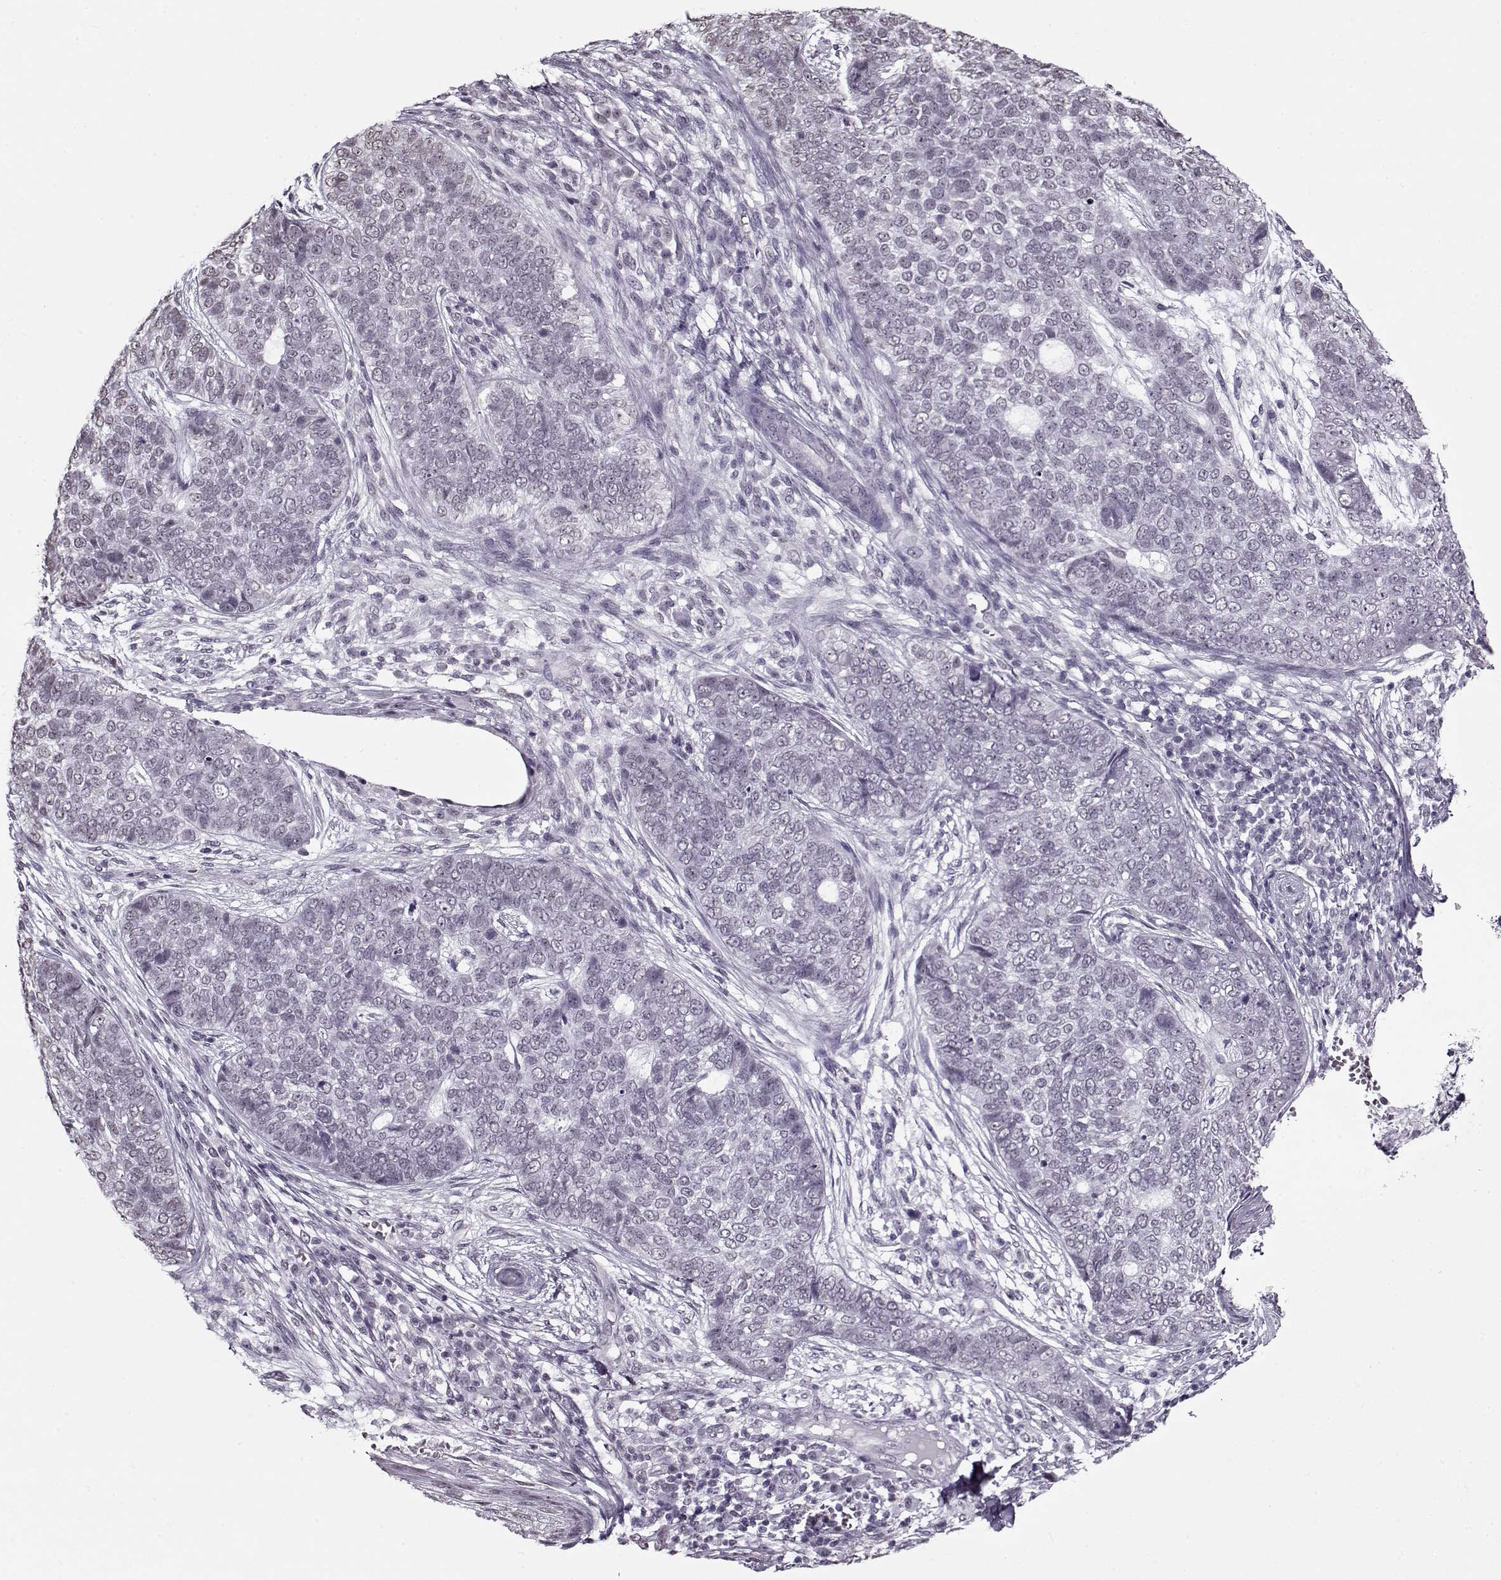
{"staining": {"intensity": "negative", "quantity": "none", "location": "none"}, "tissue": "skin cancer", "cell_type": "Tumor cells", "image_type": "cancer", "snomed": [{"axis": "morphology", "description": "Basal cell carcinoma"}, {"axis": "topography", "description": "Skin"}], "caption": "DAB (3,3'-diaminobenzidine) immunohistochemical staining of human skin cancer (basal cell carcinoma) displays no significant positivity in tumor cells.", "gene": "PRMT8", "patient": {"sex": "female", "age": 69}}